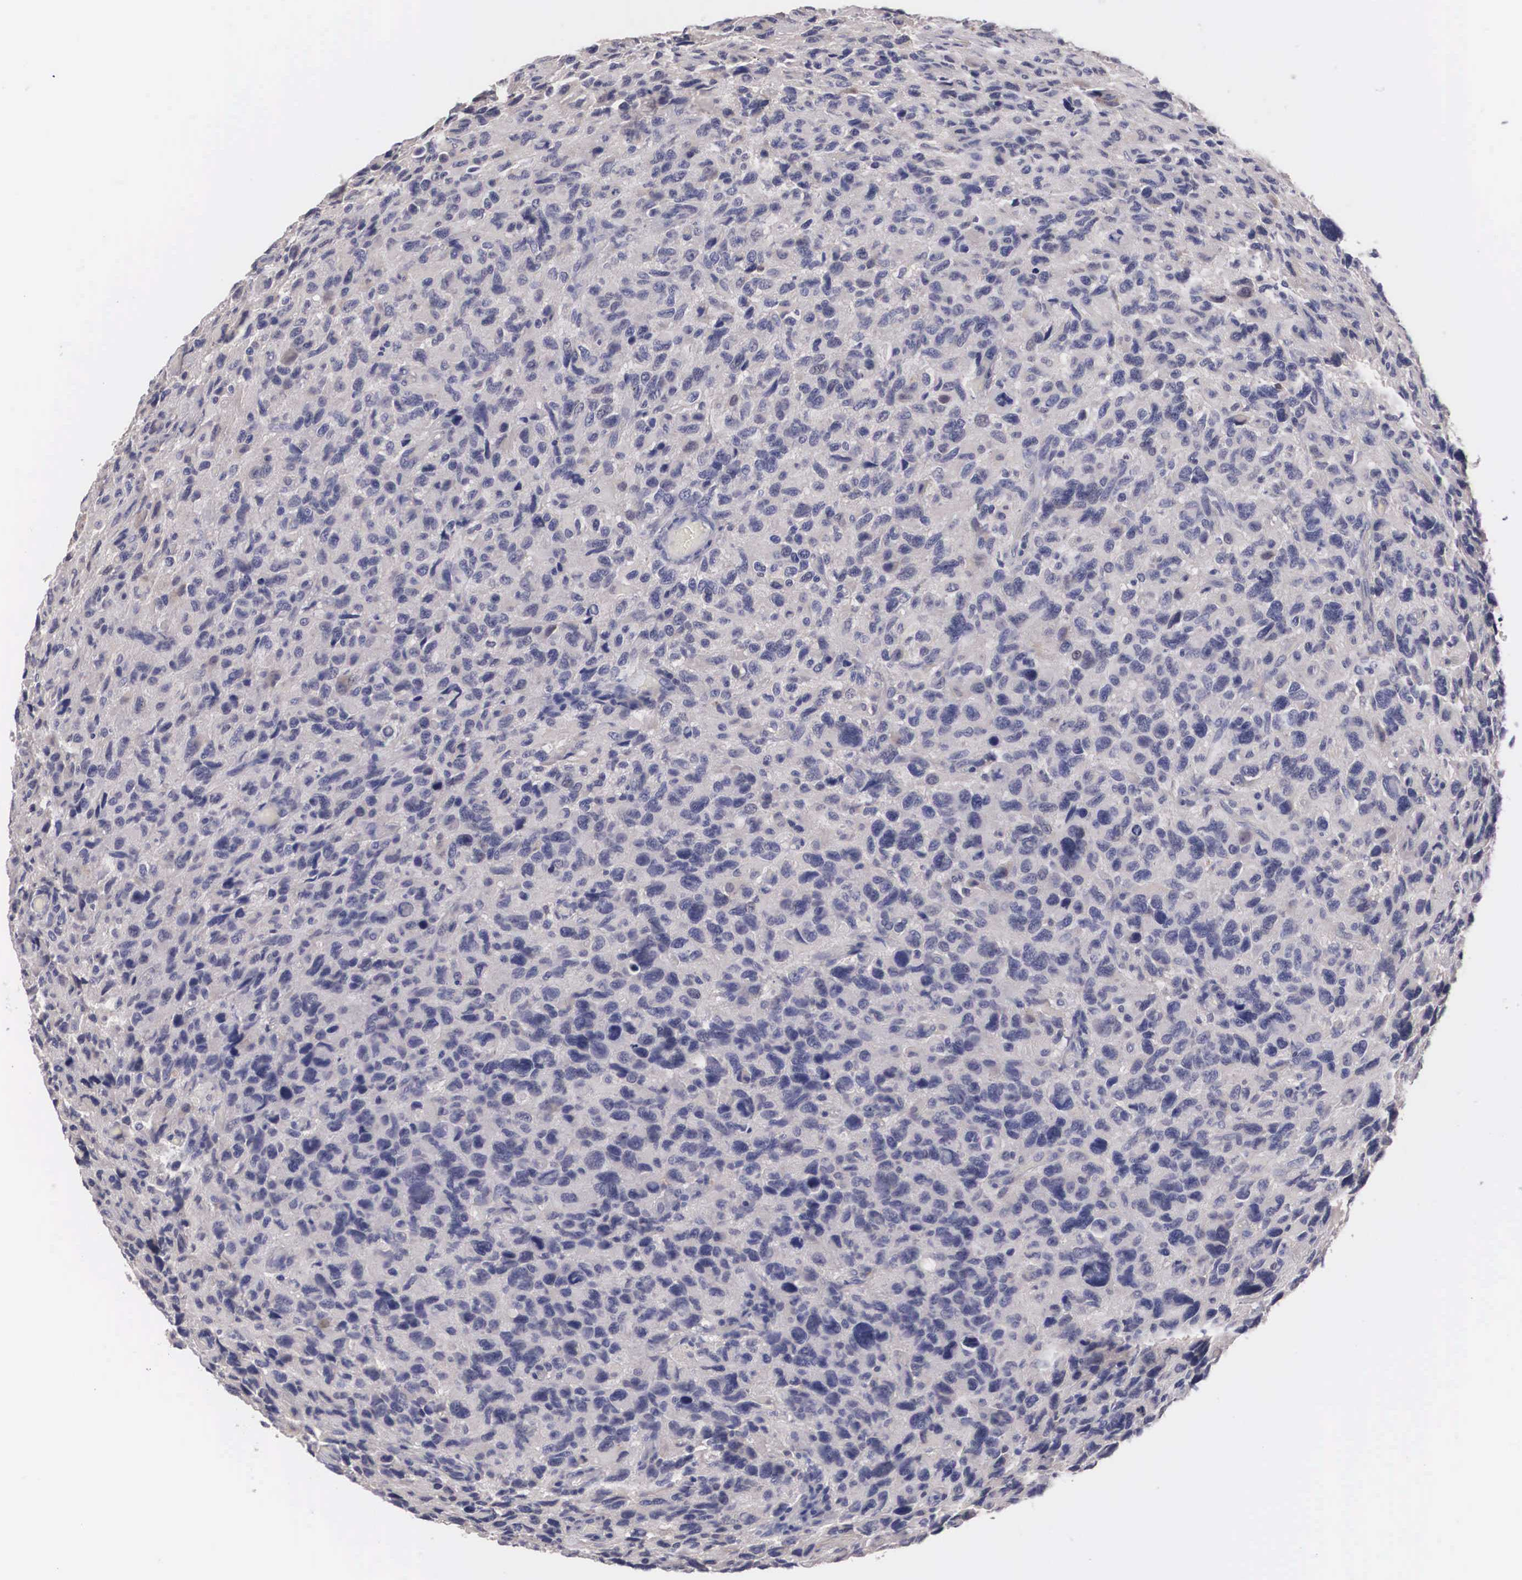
{"staining": {"intensity": "weak", "quantity": ">75%", "location": "cytoplasmic/membranous"}, "tissue": "glioma", "cell_type": "Tumor cells", "image_type": "cancer", "snomed": [{"axis": "morphology", "description": "Glioma, malignant, High grade"}, {"axis": "topography", "description": "Brain"}], "caption": "High-power microscopy captured an immunohistochemistry image of malignant glioma (high-grade), revealing weak cytoplasmic/membranous staining in approximately >75% of tumor cells.", "gene": "ABHD4", "patient": {"sex": "female", "age": 60}}